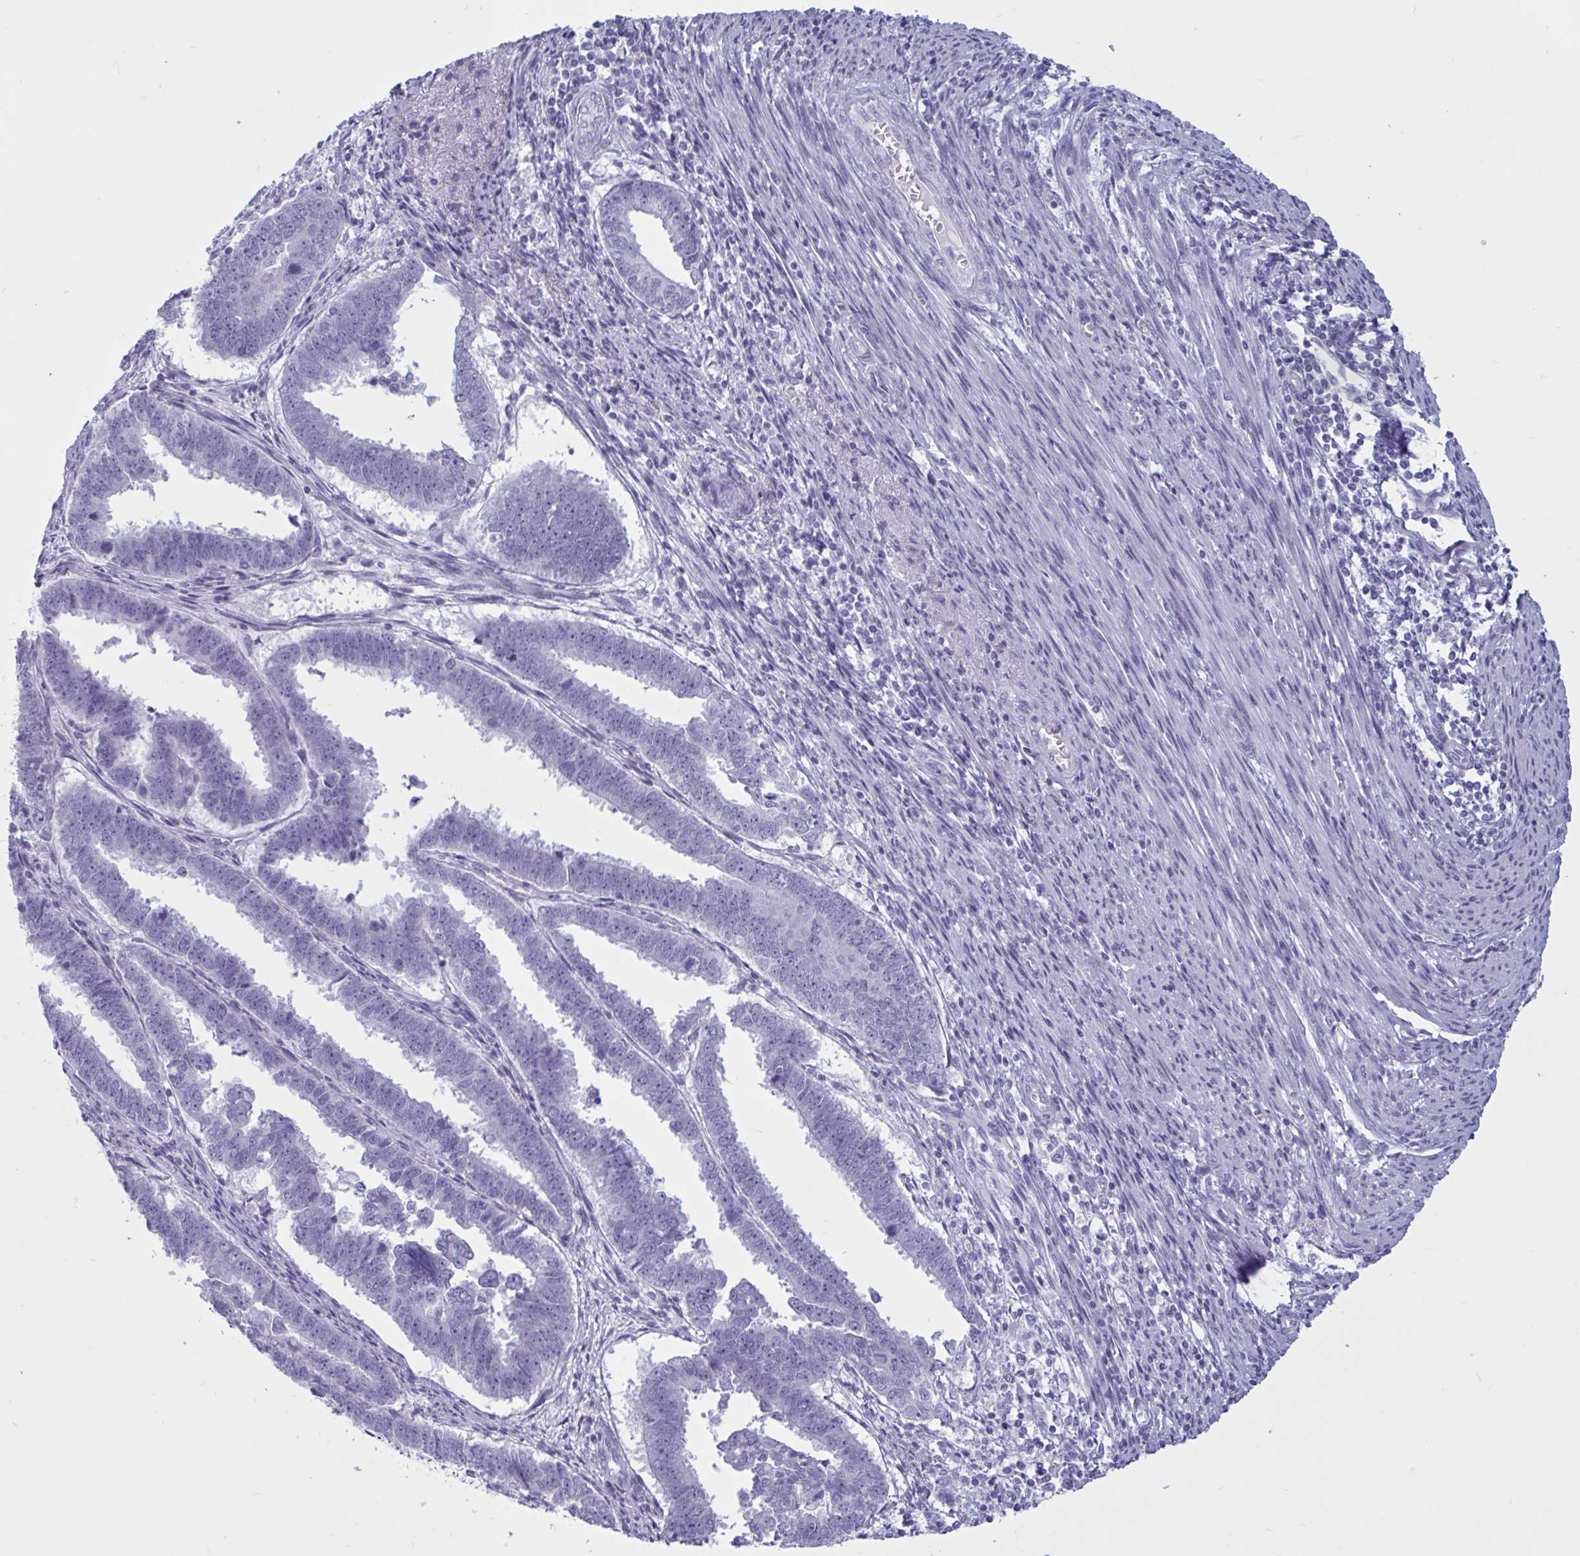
{"staining": {"intensity": "negative", "quantity": "none", "location": "none"}, "tissue": "endometrial cancer", "cell_type": "Tumor cells", "image_type": "cancer", "snomed": [{"axis": "morphology", "description": "Adenocarcinoma, NOS"}, {"axis": "topography", "description": "Endometrium"}], "caption": "IHC of human endometrial cancer reveals no positivity in tumor cells.", "gene": "BBS10", "patient": {"sex": "female", "age": 75}}